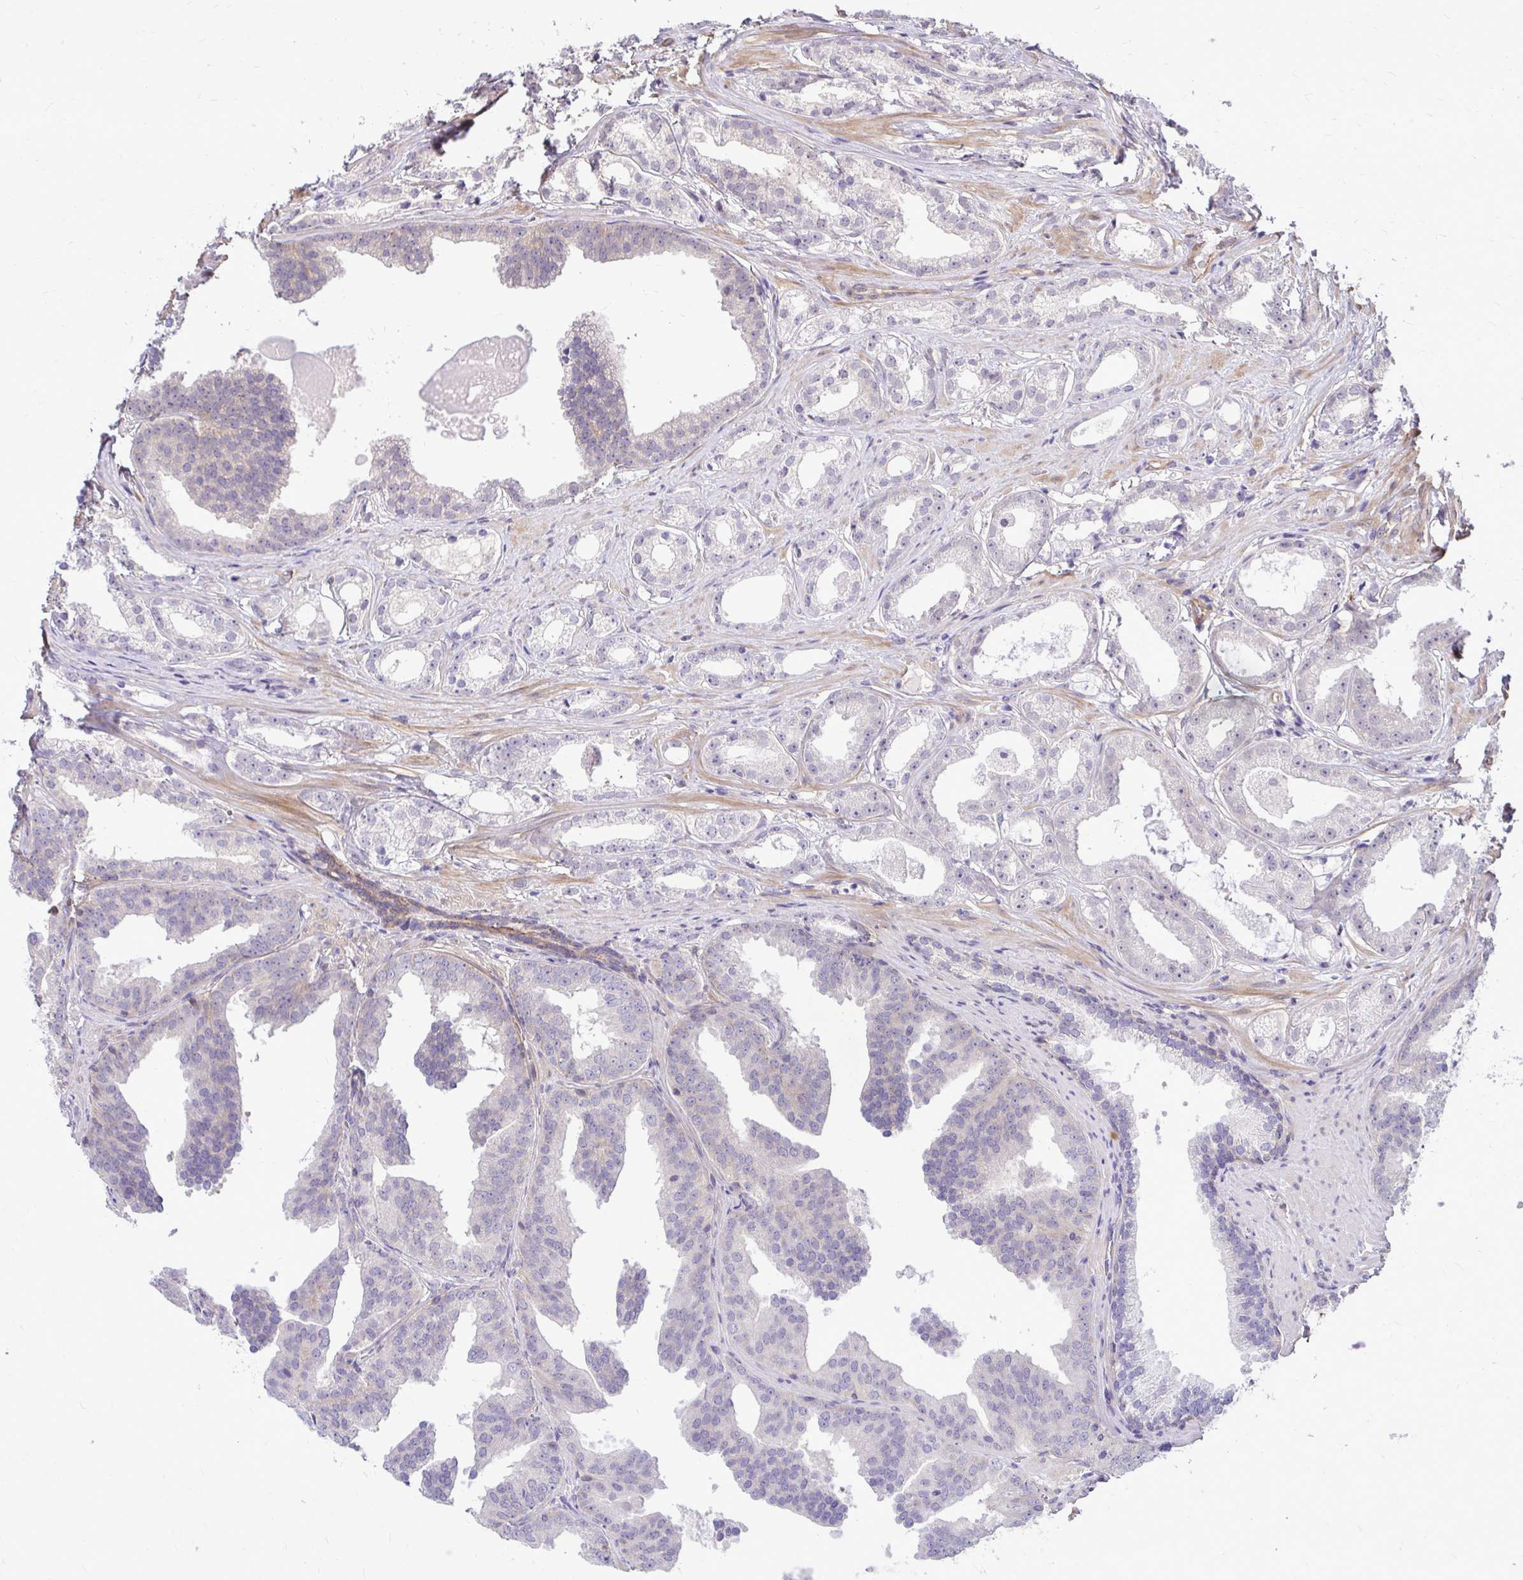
{"staining": {"intensity": "negative", "quantity": "none", "location": "none"}, "tissue": "prostate cancer", "cell_type": "Tumor cells", "image_type": "cancer", "snomed": [{"axis": "morphology", "description": "Adenocarcinoma, Low grade"}, {"axis": "topography", "description": "Prostate"}], "caption": "This is an immunohistochemistry (IHC) histopathology image of human prostate cancer. There is no staining in tumor cells.", "gene": "TRIP6", "patient": {"sex": "male", "age": 65}}